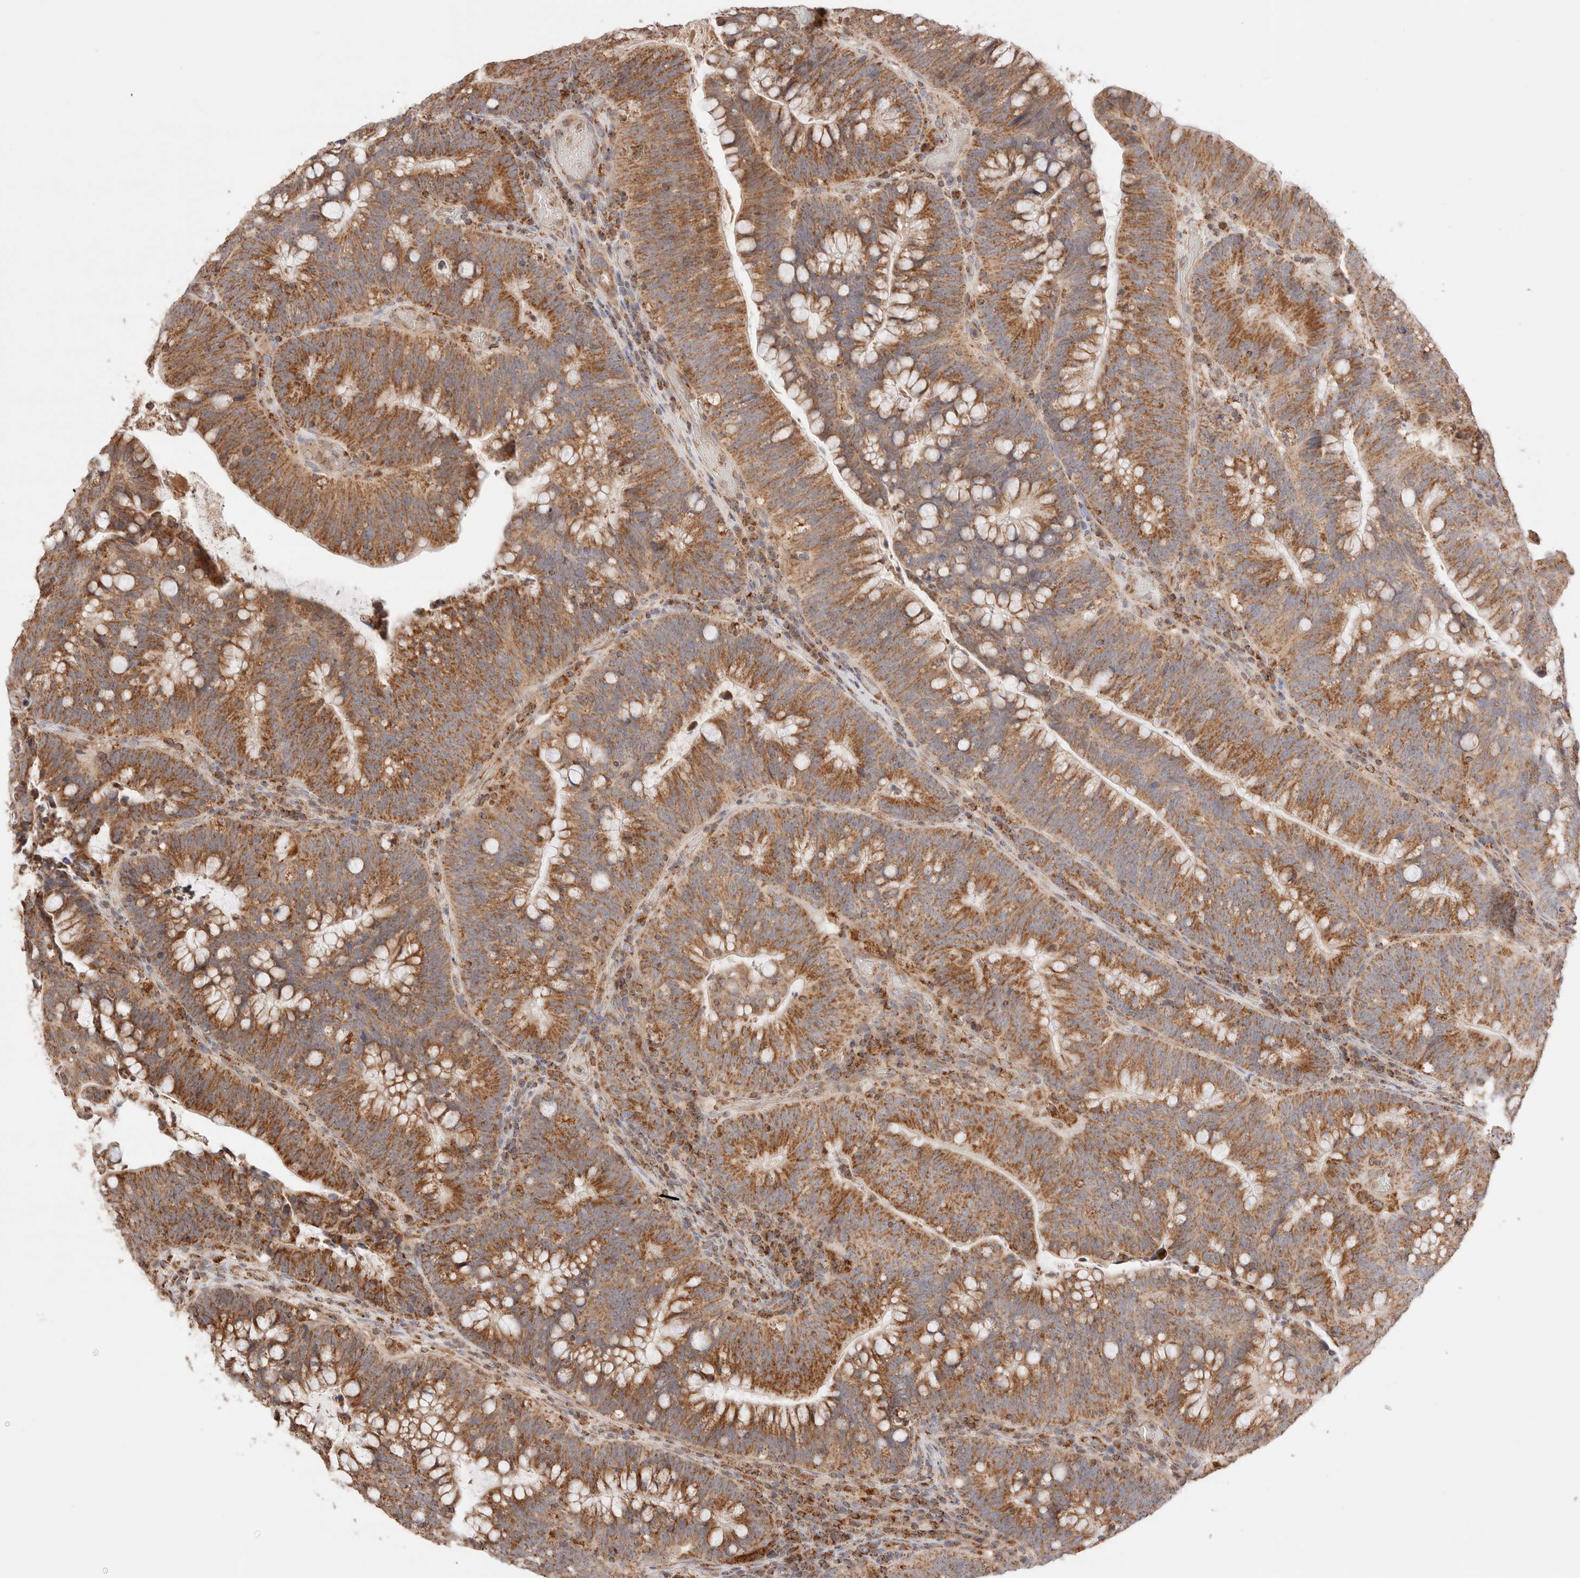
{"staining": {"intensity": "moderate", "quantity": ">75%", "location": "cytoplasmic/membranous"}, "tissue": "colorectal cancer", "cell_type": "Tumor cells", "image_type": "cancer", "snomed": [{"axis": "morphology", "description": "Adenocarcinoma, NOS"}, {"axis": "topography", "description": "Colon"}], "caption": "Colorectal adenocarcinoma tissue demonstrates moderate cytoplasmic/membranous expression in approximately >75% of tumor cells (DAB (3,3'-diaminobenzidine) IHC, brown staining for protein, blue staining for nuclei).", "gene": "TMPPE", "patient": {"sex": "female", "age": 66}}